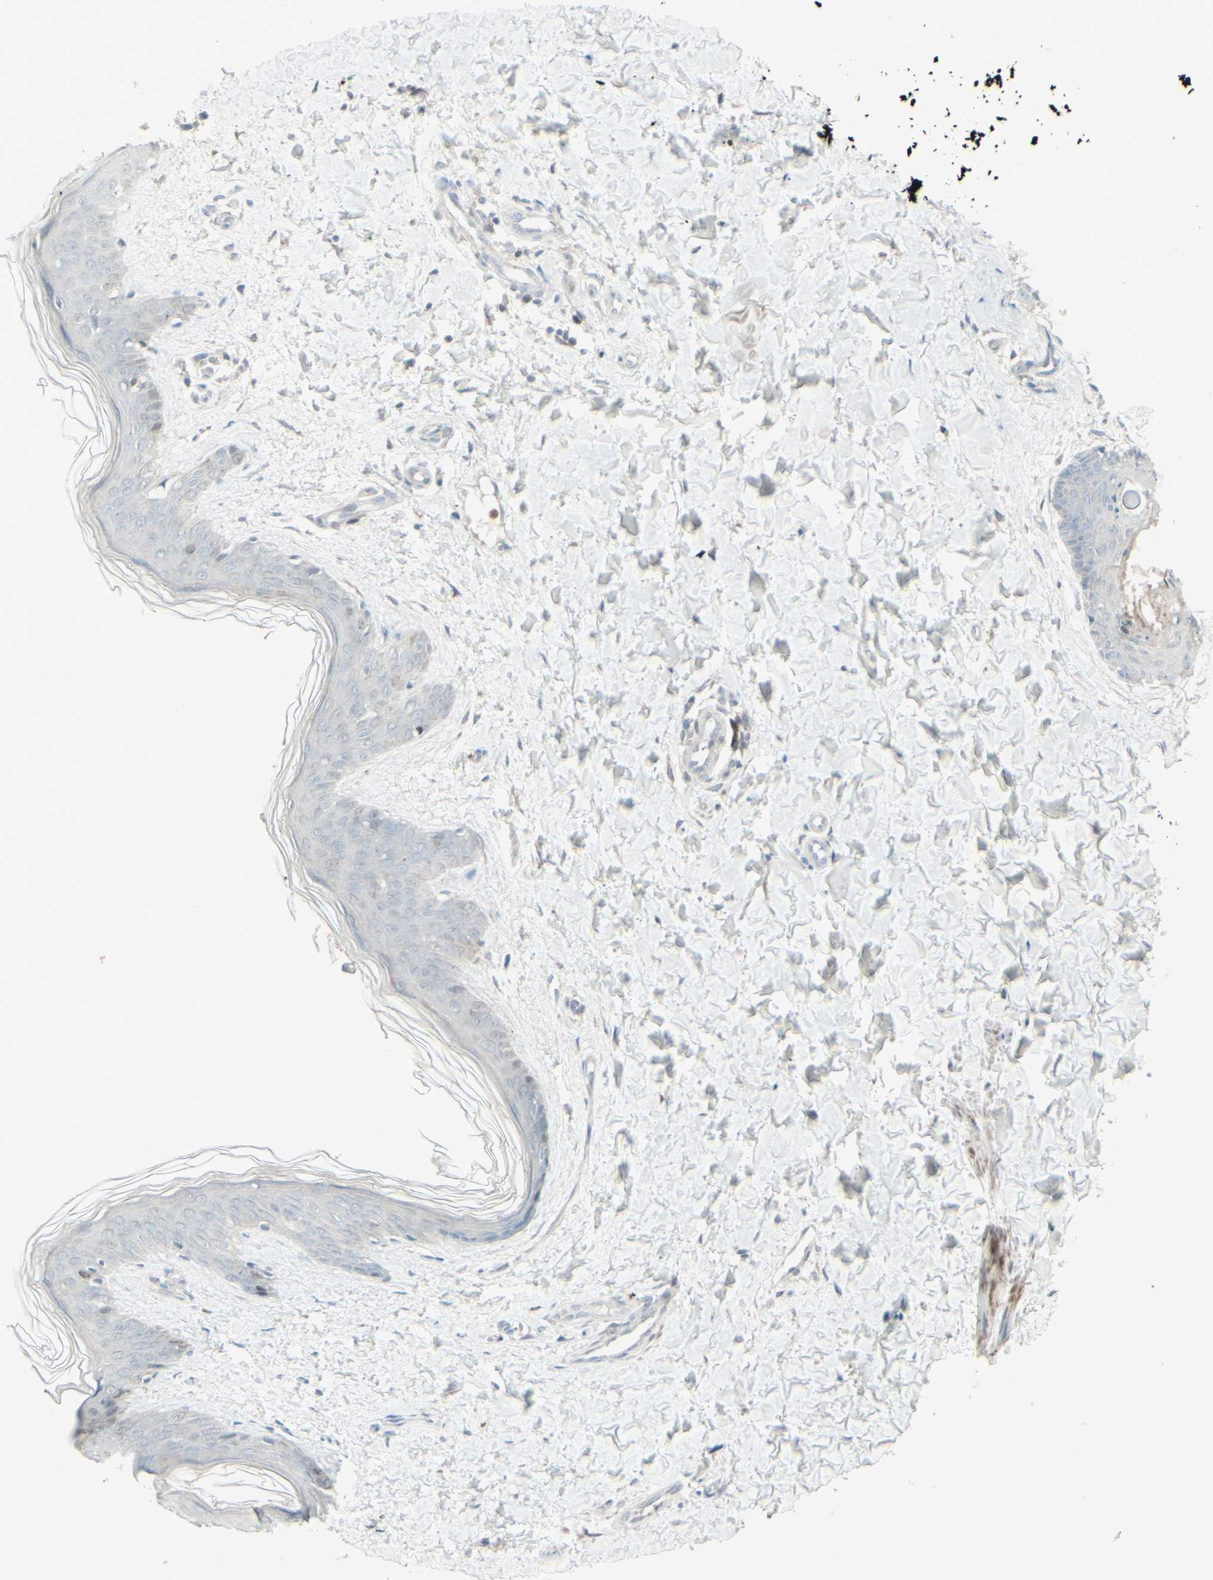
{"staining": {"intensity": "negative", "quantity": "none", "location": "none"}, "tissue": "skin", "cell_type": "Fibroblasts", "image_type": "normal", "snomed": [{"axis": "morphology", "description": "Normal tissue, NOS"}, {"axis": "topography", "description": "Skin"}], "caption": "A histopathology image of human skin is negative for staining in fibroblasts.", "gene": "GMNN", "patient": {"sex": "female", "age": 41}}